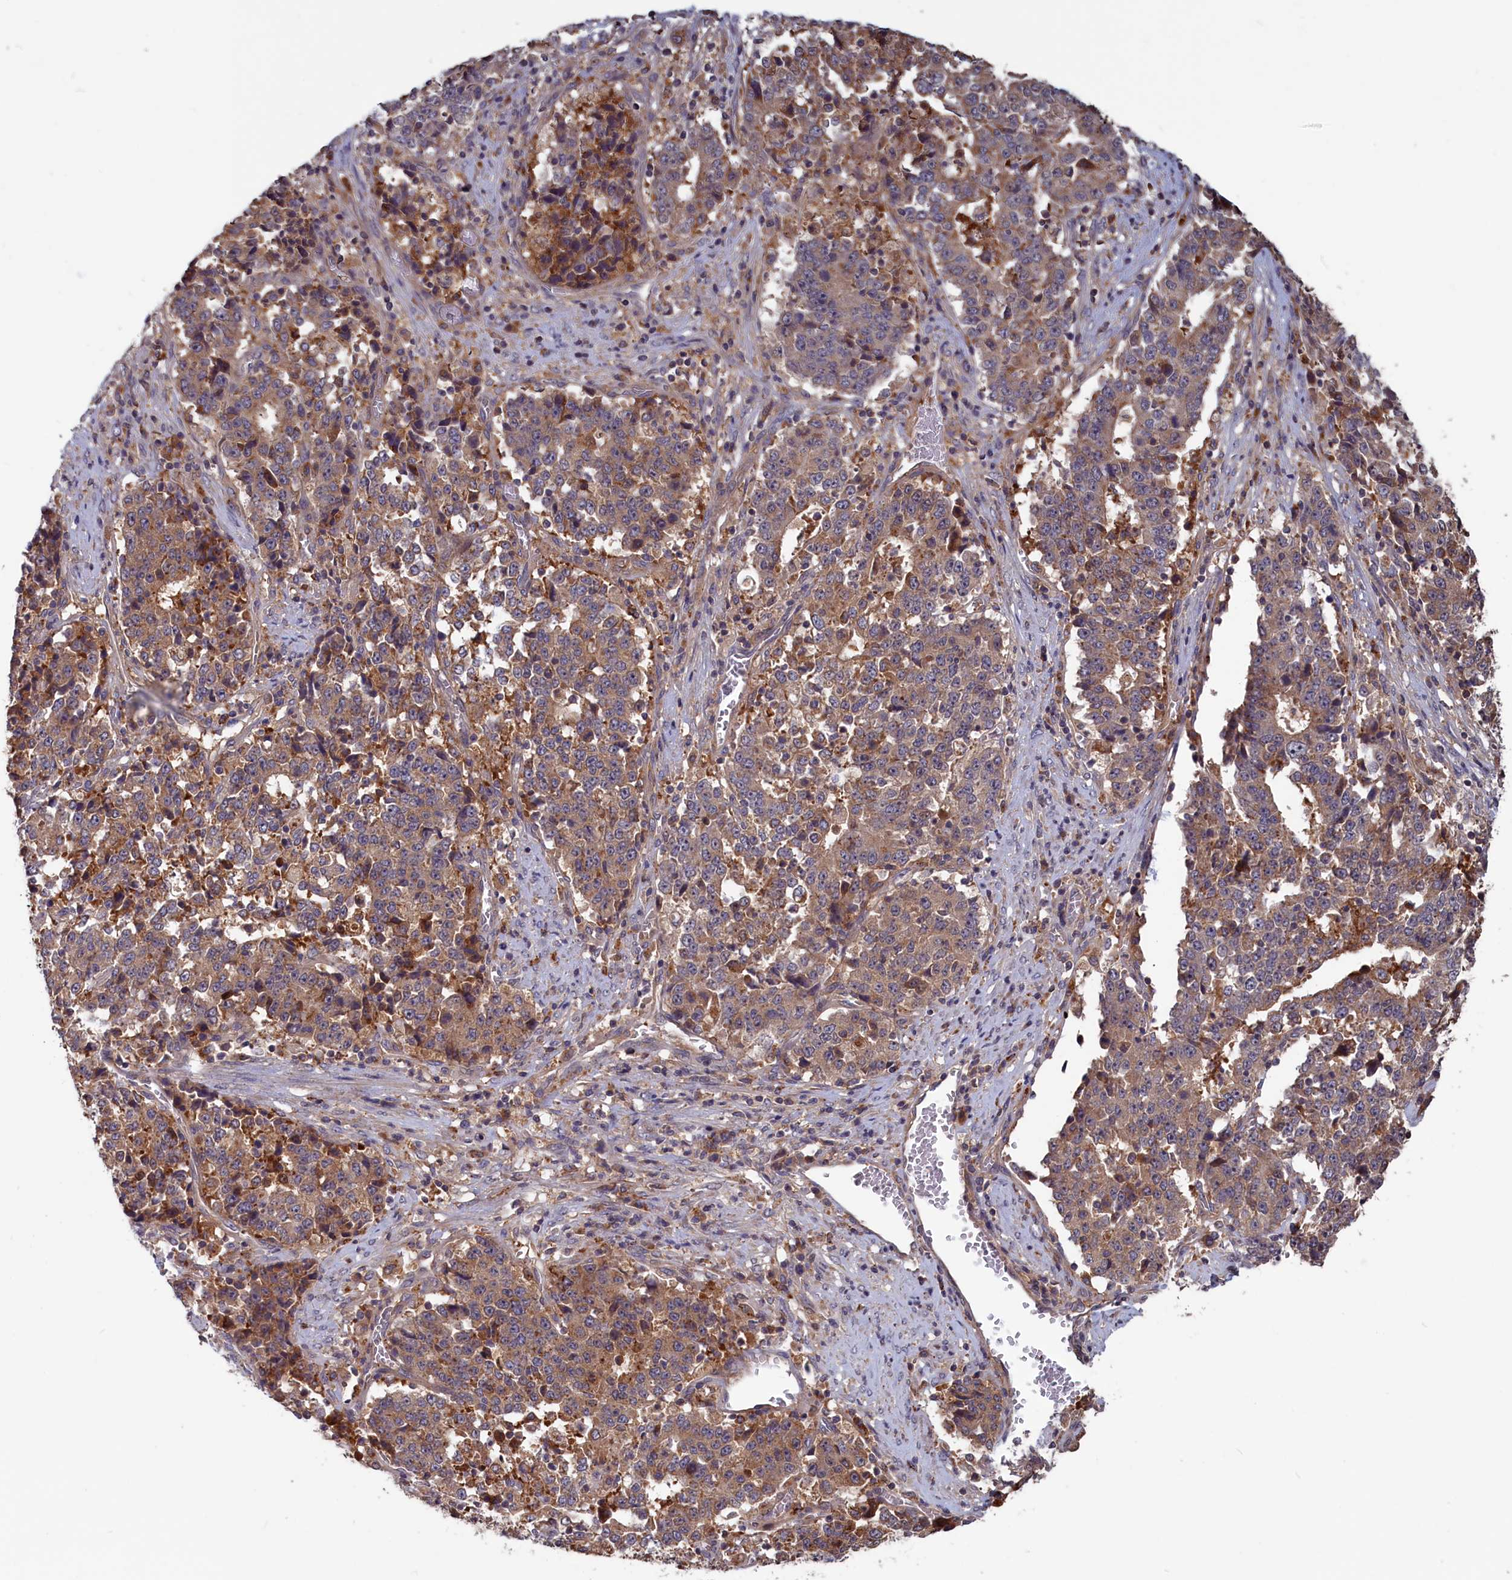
{"staining": {"intensity": "moderate", "quantity": ">75%", "location": "cytoplasmic/membranous"}, "tissue": "stomach cancer", "cell_type": "Tumor cells", "image_type": "cancer", "snomed": [{"axis": "morphology", "description": "Adenocarcinoma, NOS"}, {"axis": "topography", "description": "Stomach"}], "caption": "Protein expression analysis of human stomach adenocarcinoma reveals moderate cytoplasmic/membranous positivity in approximately >75% of tumor cells. The protein of interest is stained brown, and the nuclei are stained in blue (DAB (3,3'-diaminobenzidine) IHC with brightfield microscopy, high magnification).", "gene": "CACTIN", "patient": {"sex": "male", "age": 59}}